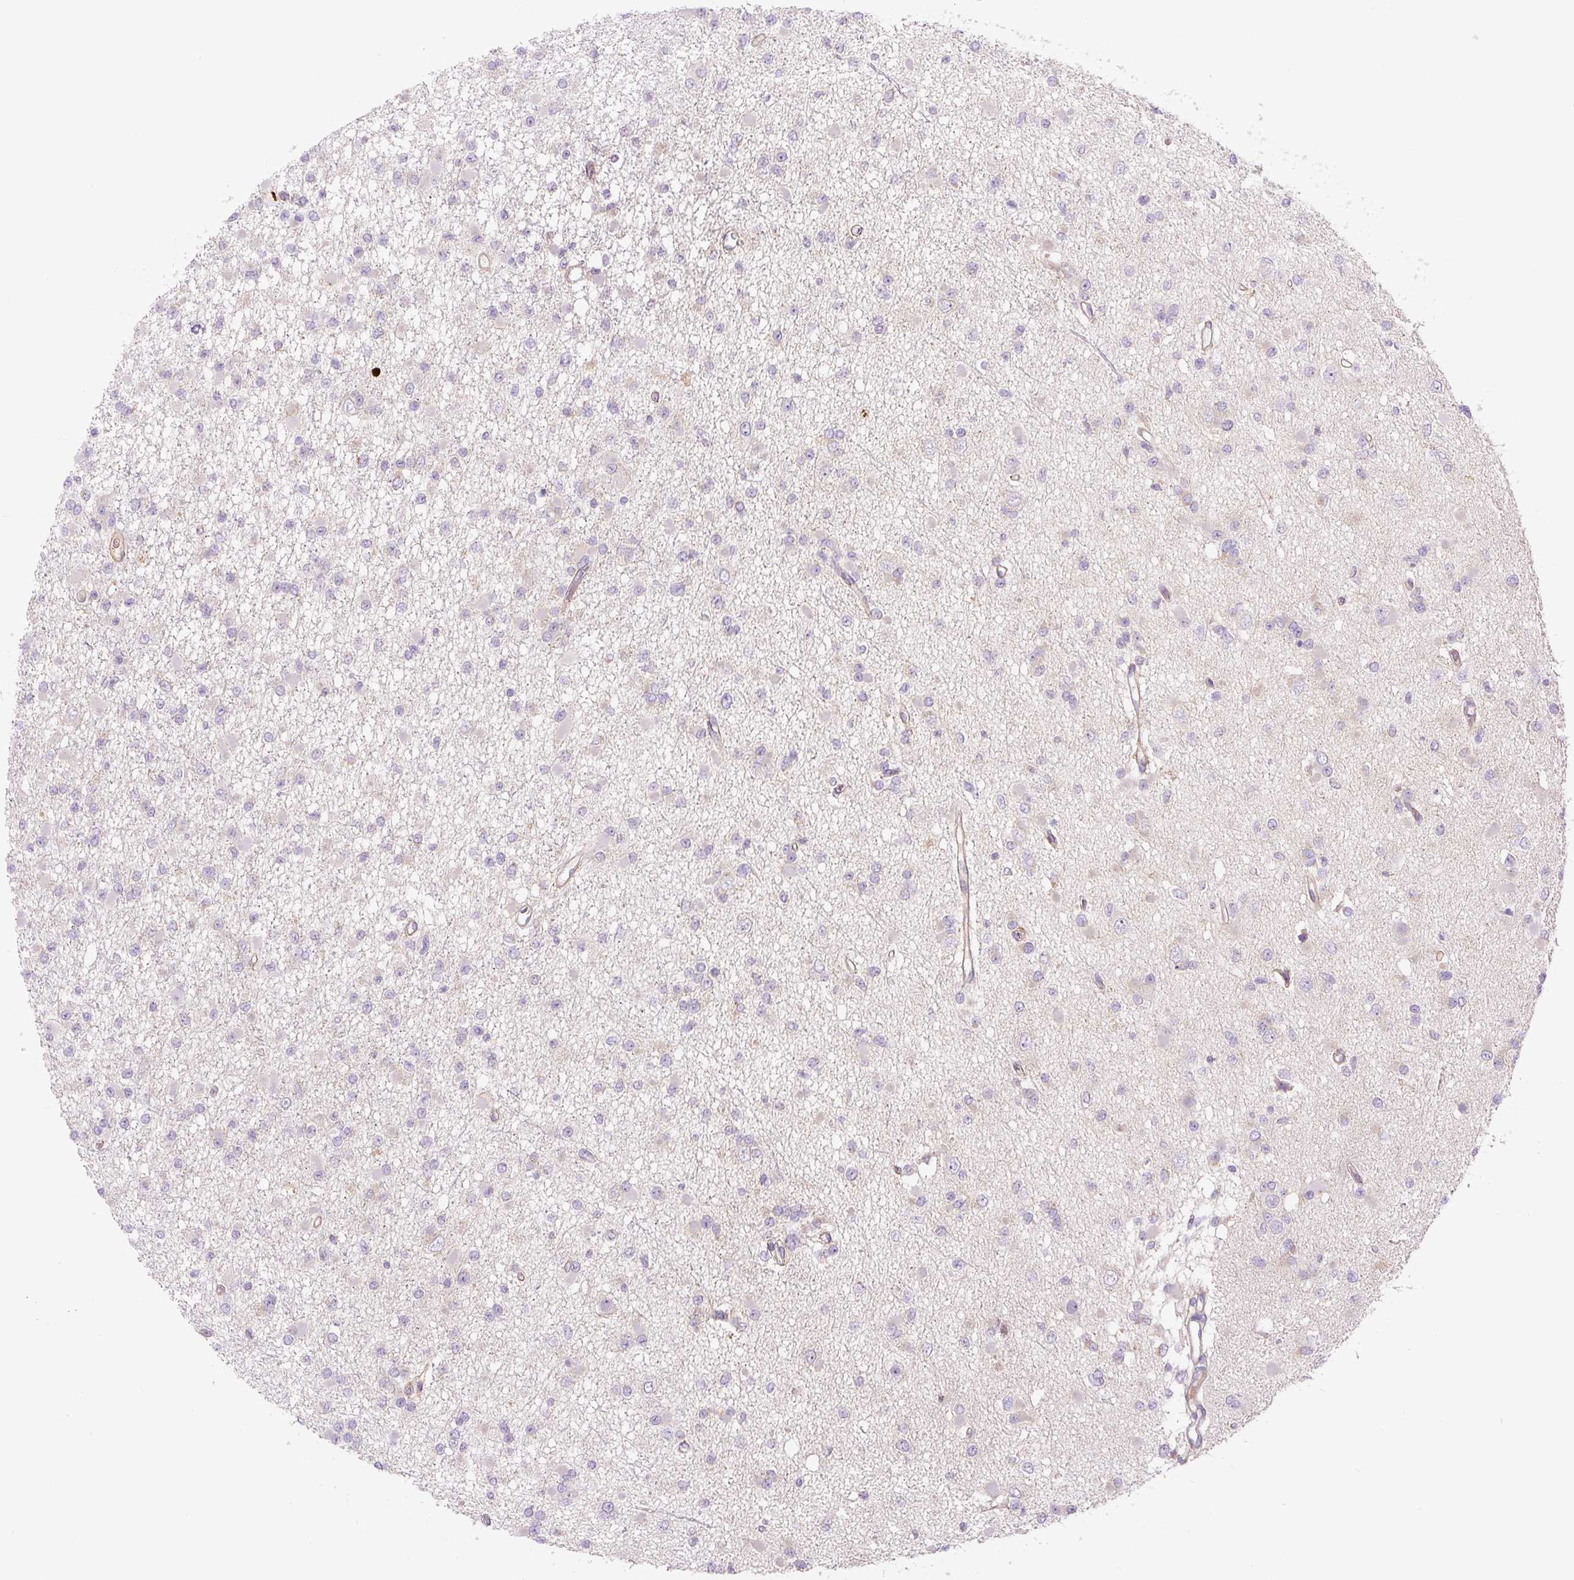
{"staining": {"intensity": "negative", "quantity": "none", "location": "none"}, "tissue": "glioma", "cell_type": "Tumor cells", "image_type": "cancer", "snomed": [{"axis": "morphology", "description": "Glioma, malignant, Low grade"}, {"axis": "topography", "description": "Brain"}], "caption": "Tumor cells are negative for protein expression in human glioma.", "gene": "CCNI2", "patient": {"sex": "female", "age": 22}}